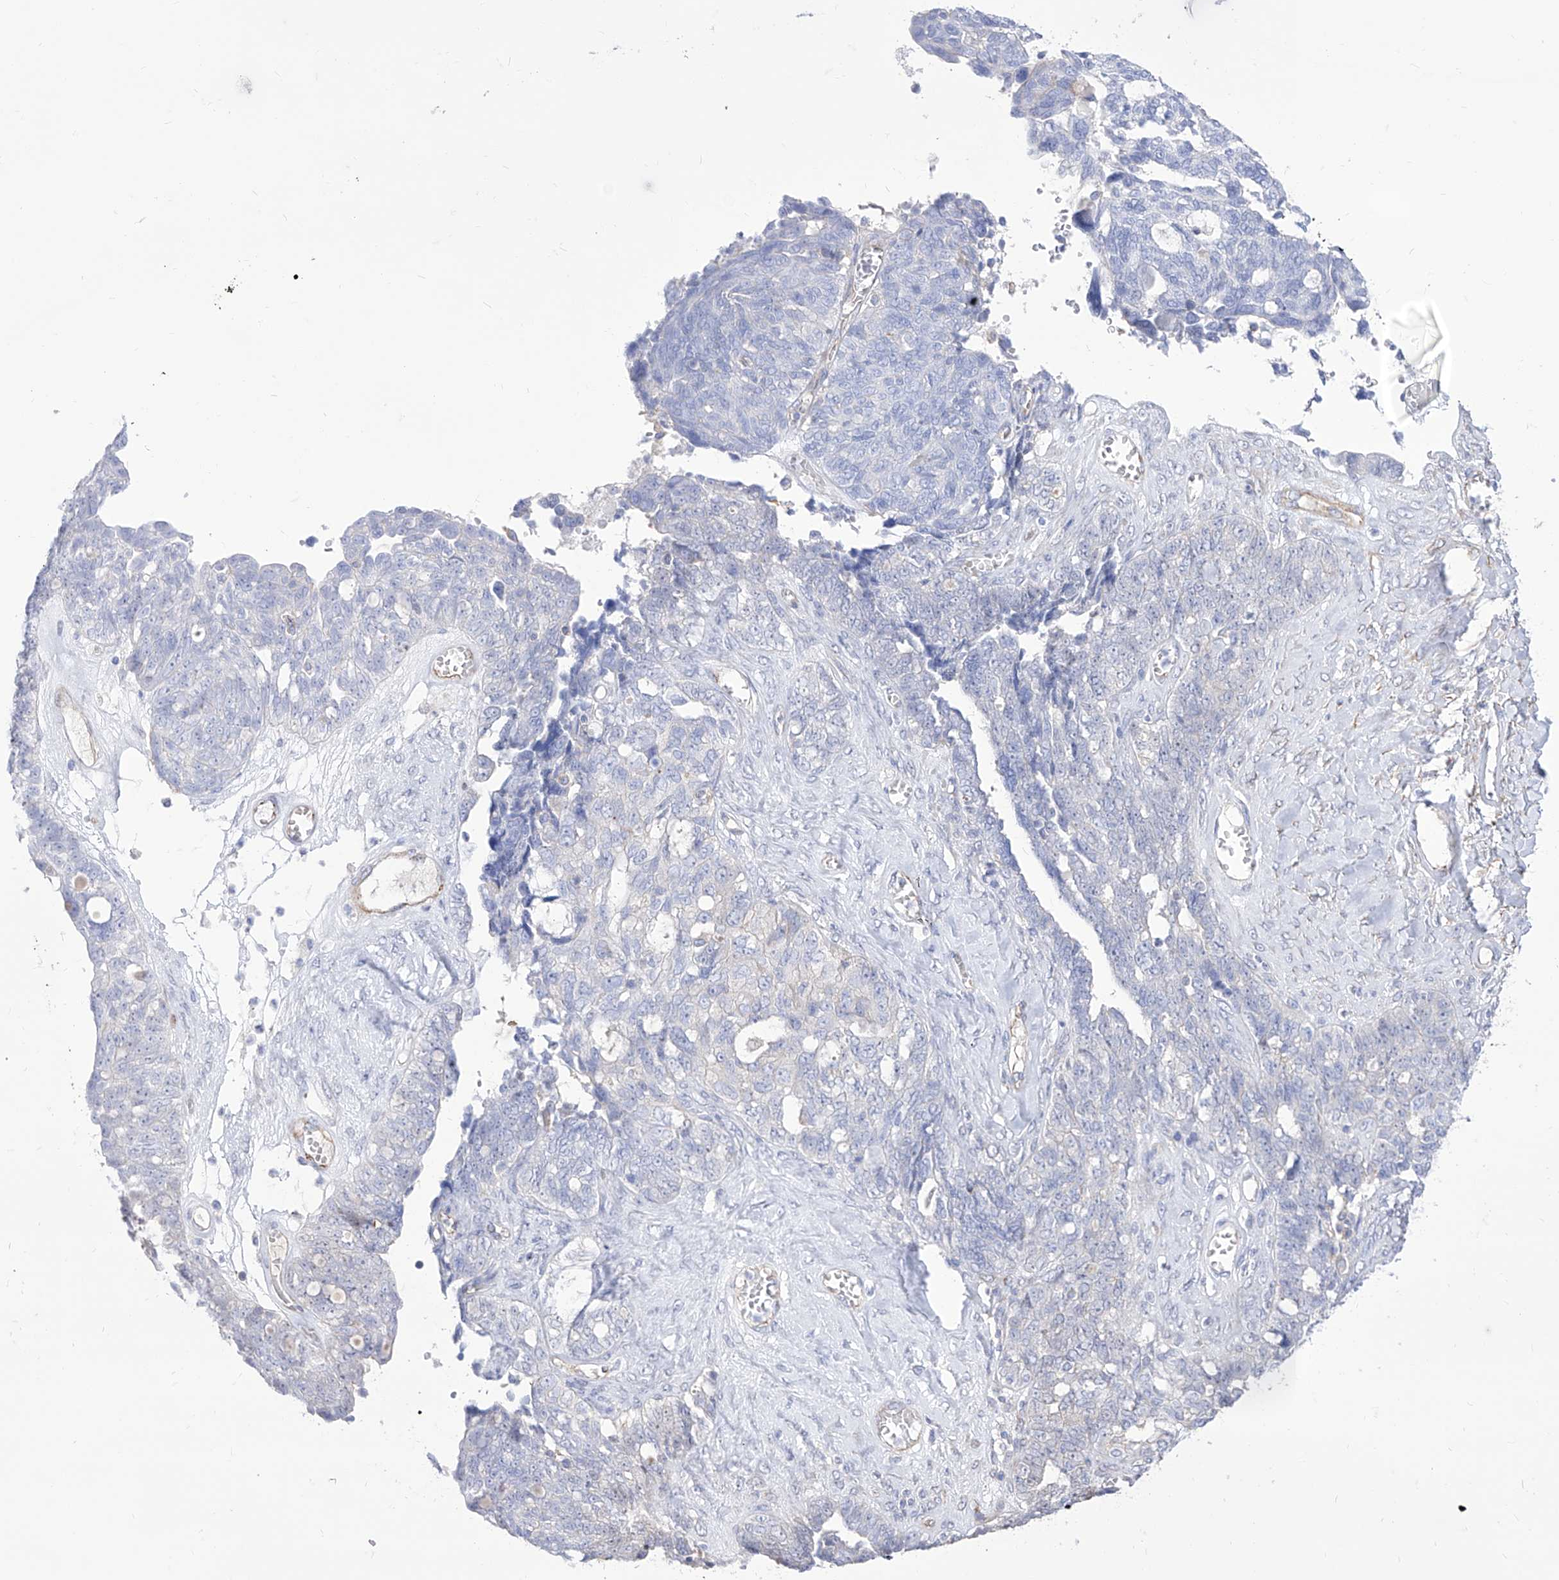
{"staining": {"intensity": "negative", "quantity": "none", "location": "none"}, "tissue": "ovarian cancer", "cell_type": "Tumor cells", "image_type": "cancer", "snomed": [{"axis": "morphology", "description": "Cystadenocarcinoma, serous, NOS"}, {"axis": "topography", "description": "Ovary"}], "caption": "High power microscopy photomicrograph of an immunohistochemistry (IHC) image of serous cystadenocarcinoma (ovarian), revealing no significant staining in tumor cells.", "gene": "C1orf74", "patient": {"sex": "female", "age": 79}}